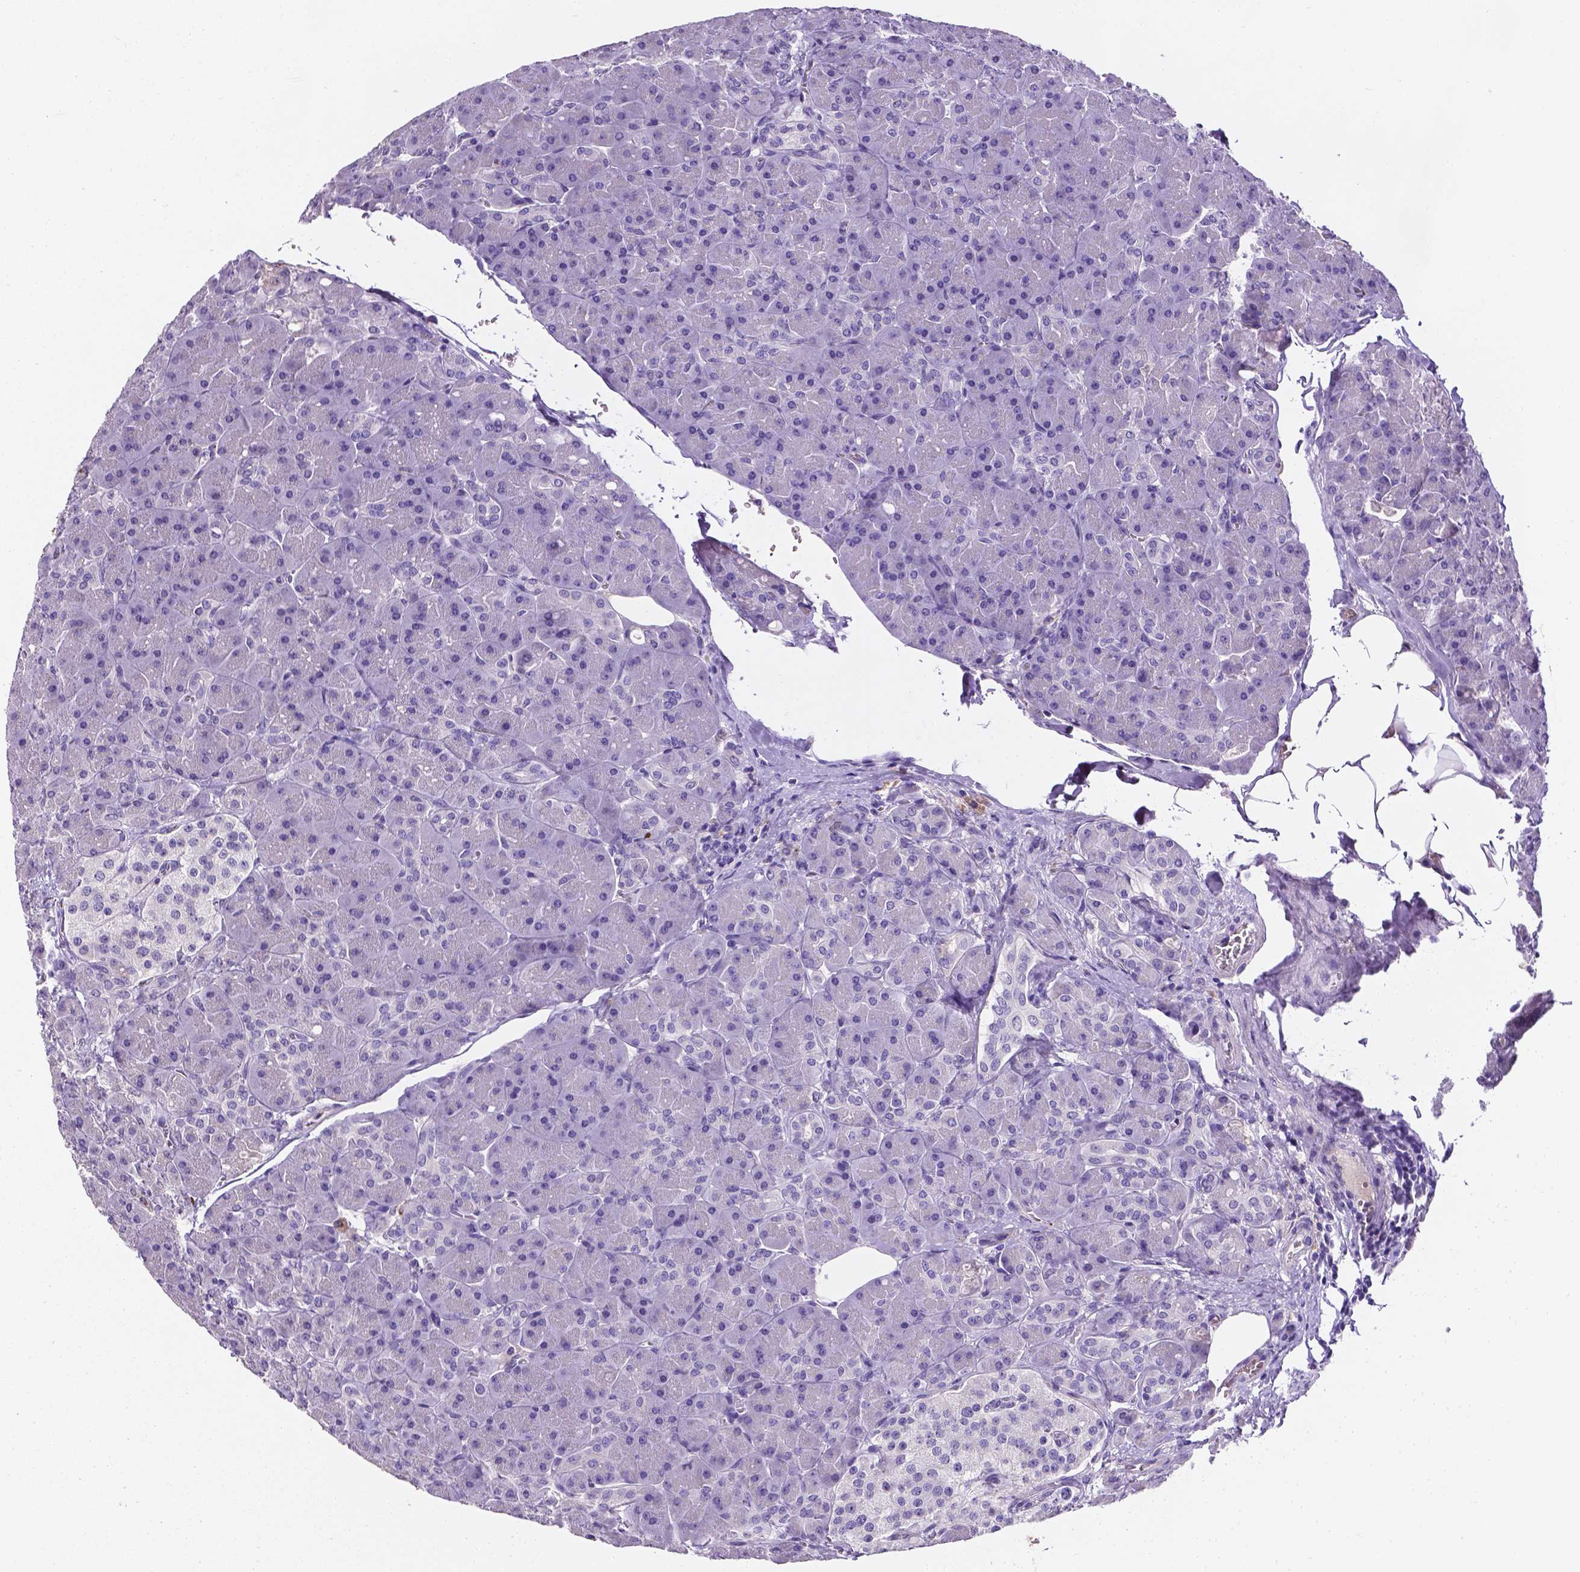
{"staining": {"intensity": "negative", "quantity": "none", "location": "none"}, "tissue": "pancreas", "cell_type": "Exocrine glandular cells", "image_type": "normal", "snomed": [{"axis": "morphology", "description": "Normal tissue, NOS"}, {"axis": "topography", "description": "Pancreas"}], "caption": "Immunohistochemistry (IHC) micrograph of unremarkable human pancreas stained for a protein (brown), which displays no staining in exocrine glandular cells.", "gene": "APOE", "patient": {"sex": "male", "age": 55}}